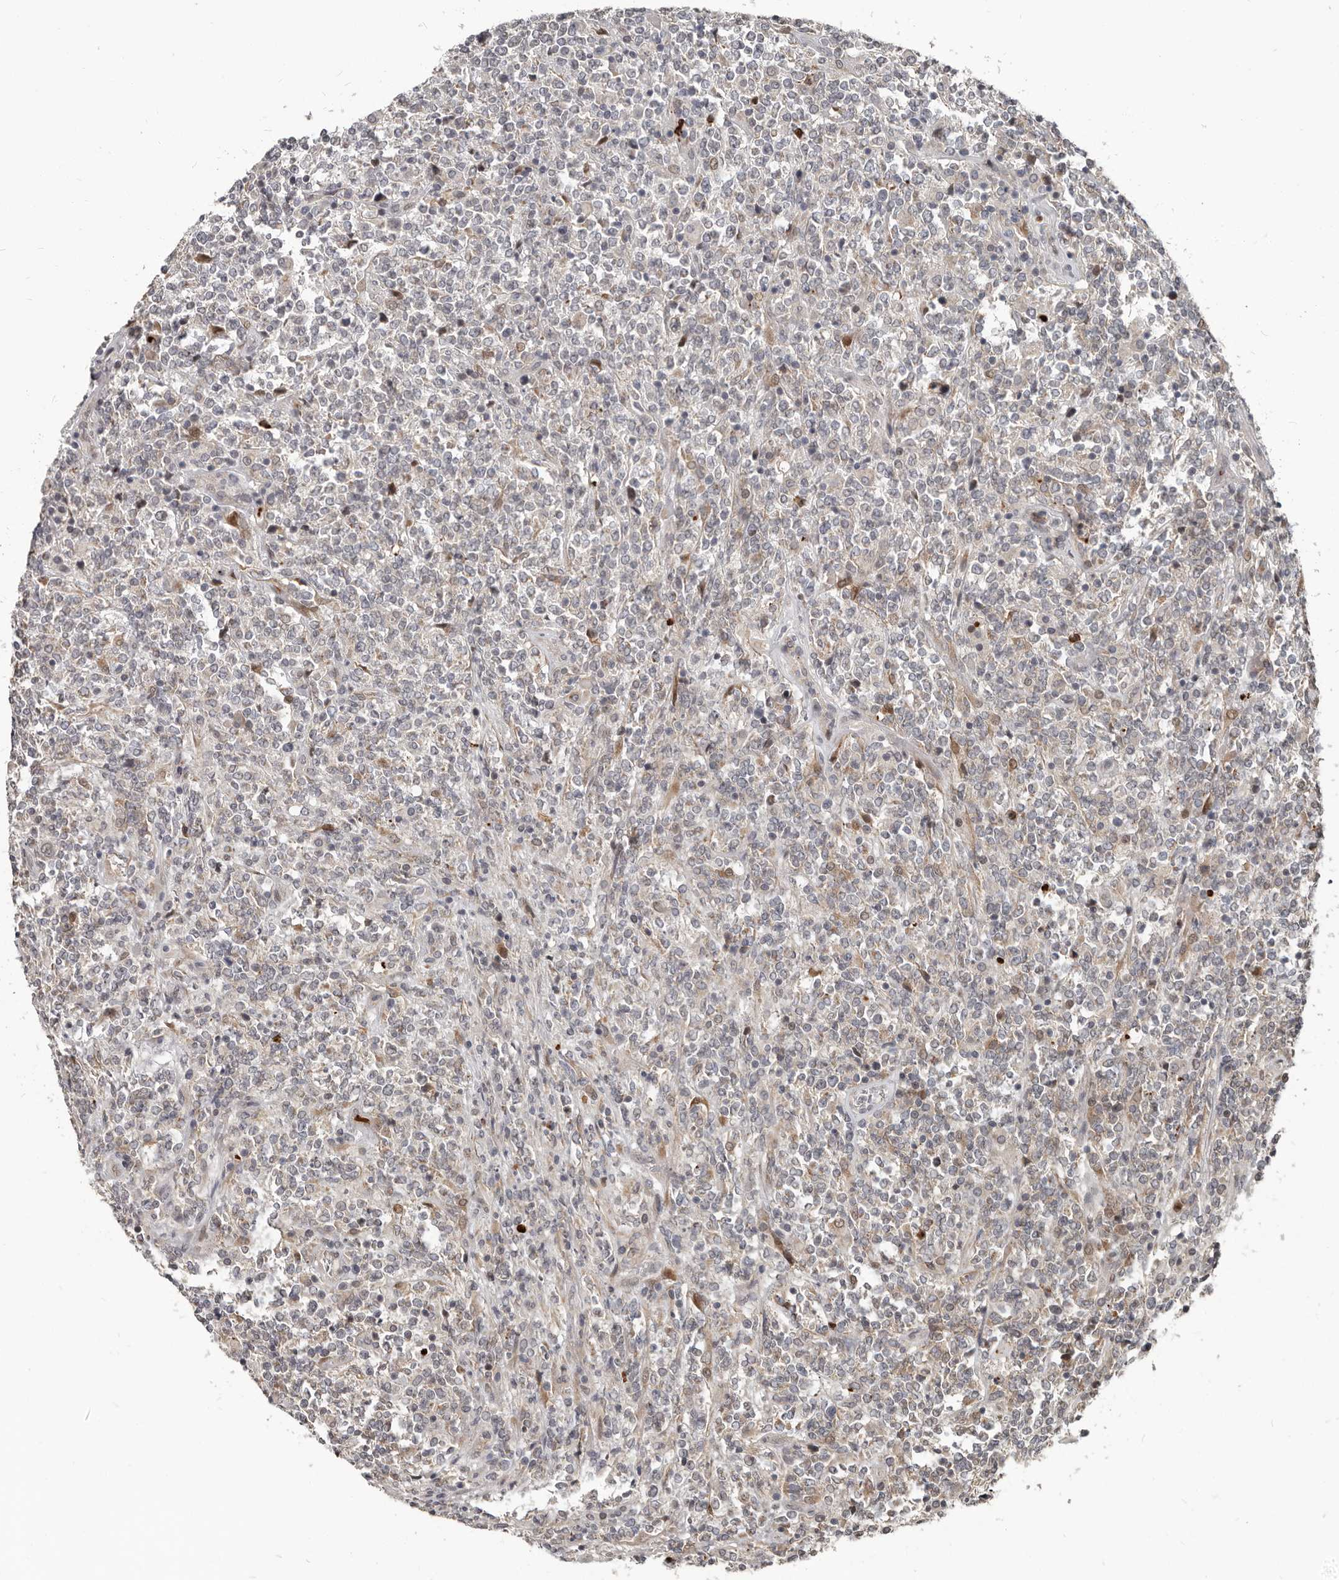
{"staining": {"intensity": "negative", "quantity": "none", "location": "none"}, "tissue": "lymphoma", "cell_type": "Tumor cells", "image_type": "cancer", "snomed": [{"axis": "morphology", "description": "Malignant lymphoma, non-Hodgkin's type, High grade"}, {"axis": "topography", "description": "Soft tissue"}], "caption": "A histopathology image of malignant lymphoma, non-Hodgkin's type (high-grade) stained for a protein demonstrates no brown staining in tumor cells.", "gene": "APOL6", "patient": {"sex": "male", "age": 18}}